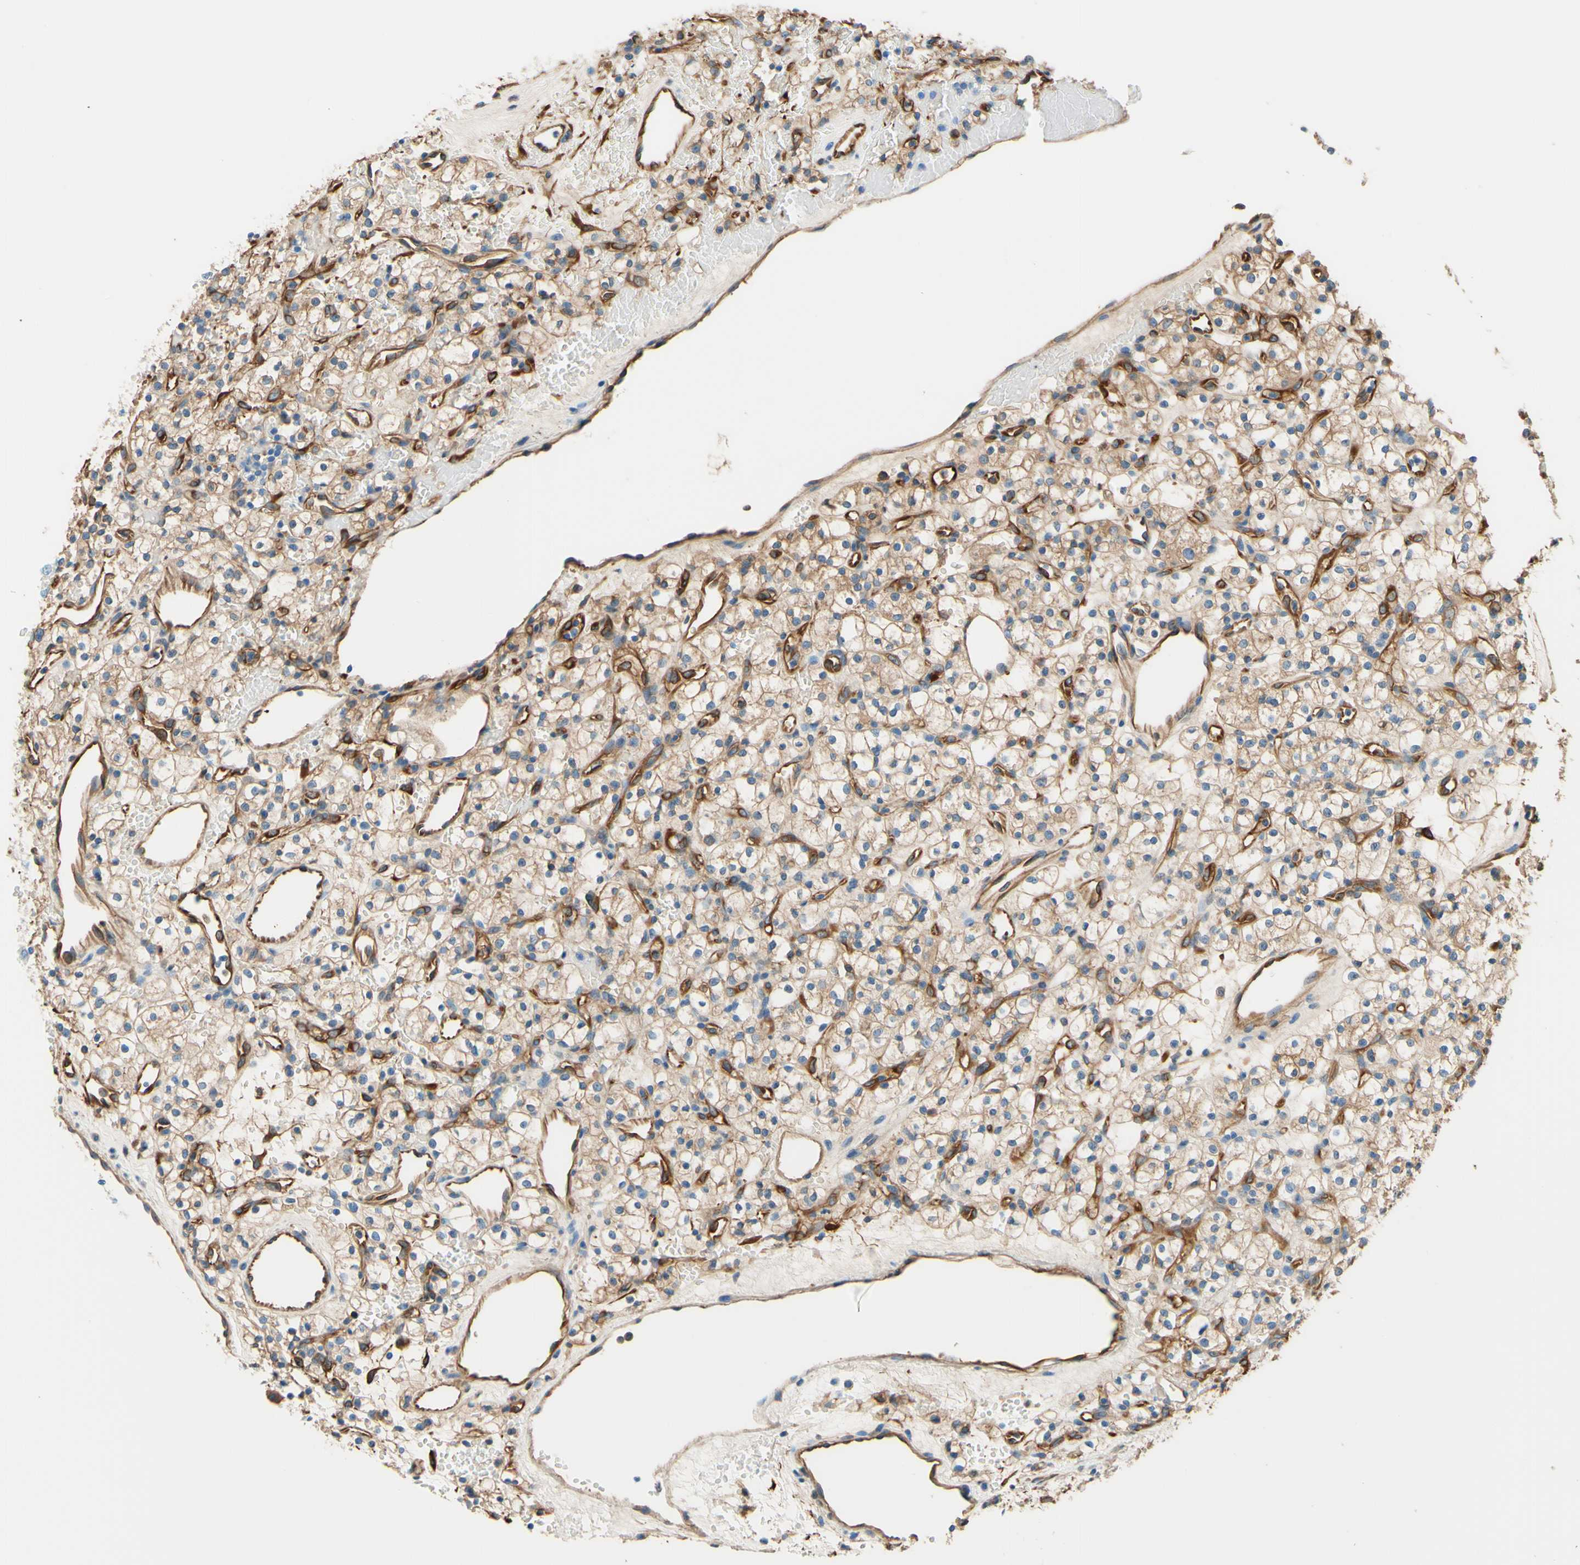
{"staining": {"intensity": "weak", "quantity": ">75%", "location": "cytoplasmic/membranous"}, "tissue": "renal cancer", "cell_type": "Tumor cells", "image_type": "cancer", "snomed": [{"axis": "morphology", "description": "Adenocarcinoma, NOS"}, {"axis": "topography", "description": "Kidney"}], "caption": "The histopathology image shows a brown stain indicating the presence of a protein in the cytoplasmic/membranous of tumor cells in renal cancer.", "gene": "DPYSL3", "patient": {"sex": "female", "age": 60}}